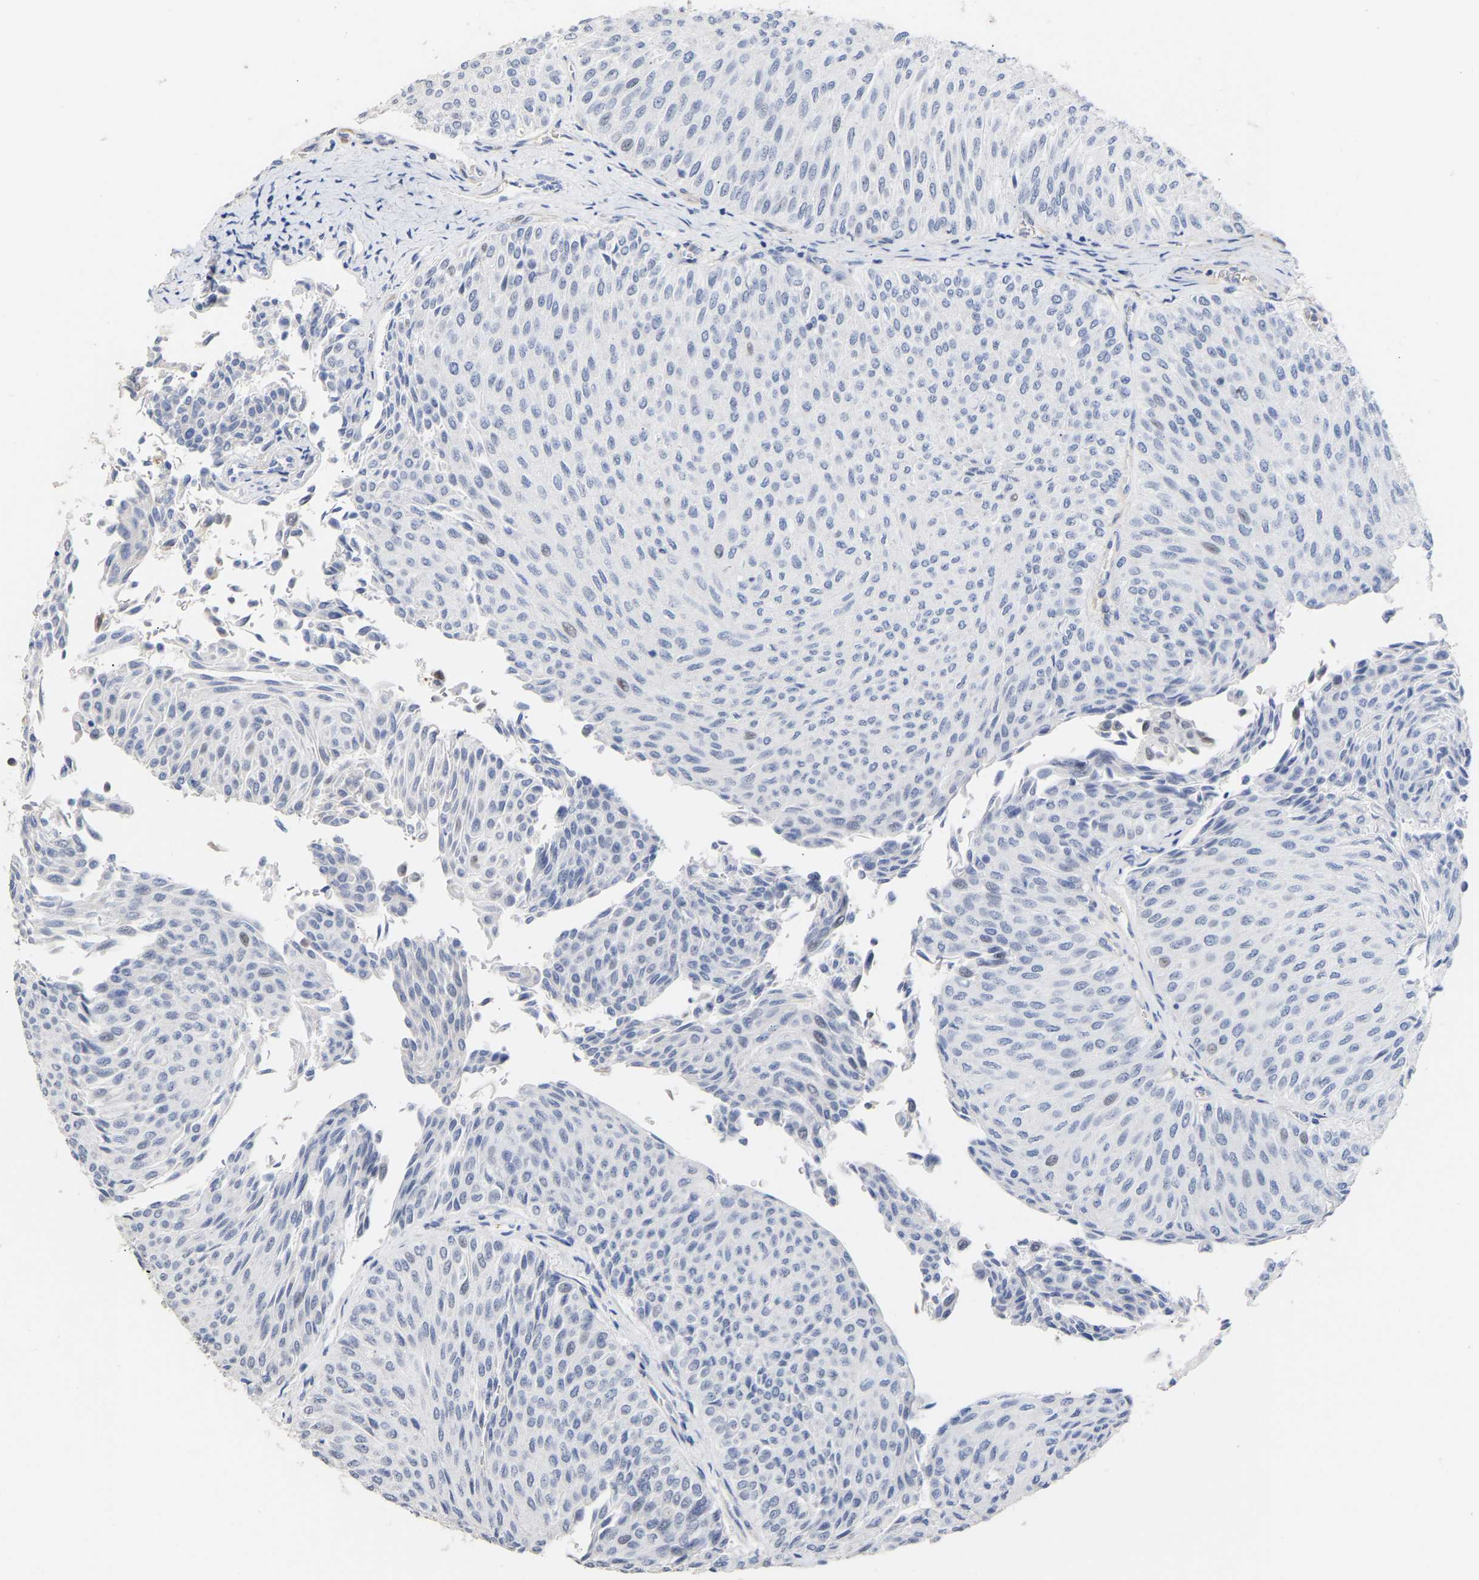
{"staining": {"intensity": "negative", "quantity": "none", "location": "none"}, "tissue": "urothelial cancer", "cell_type": "Tumor cells", "image_type": "cancer", "snomed": [{"axis": "morphology", "description": "Urothelial carcinoma, Low grade"}, {"axis": "topography", "description": "Urinary bladder"}], "caption": "IHC micrograph of neoplastic tissue: human urothelial carcinoma (low-grade) stained with DAB (3,3'-diaminobenzidine) exhibits no significant protein staining in tumor cells.", "gene": "AMPH", "patient": {"sex": "male", "age": 78}}